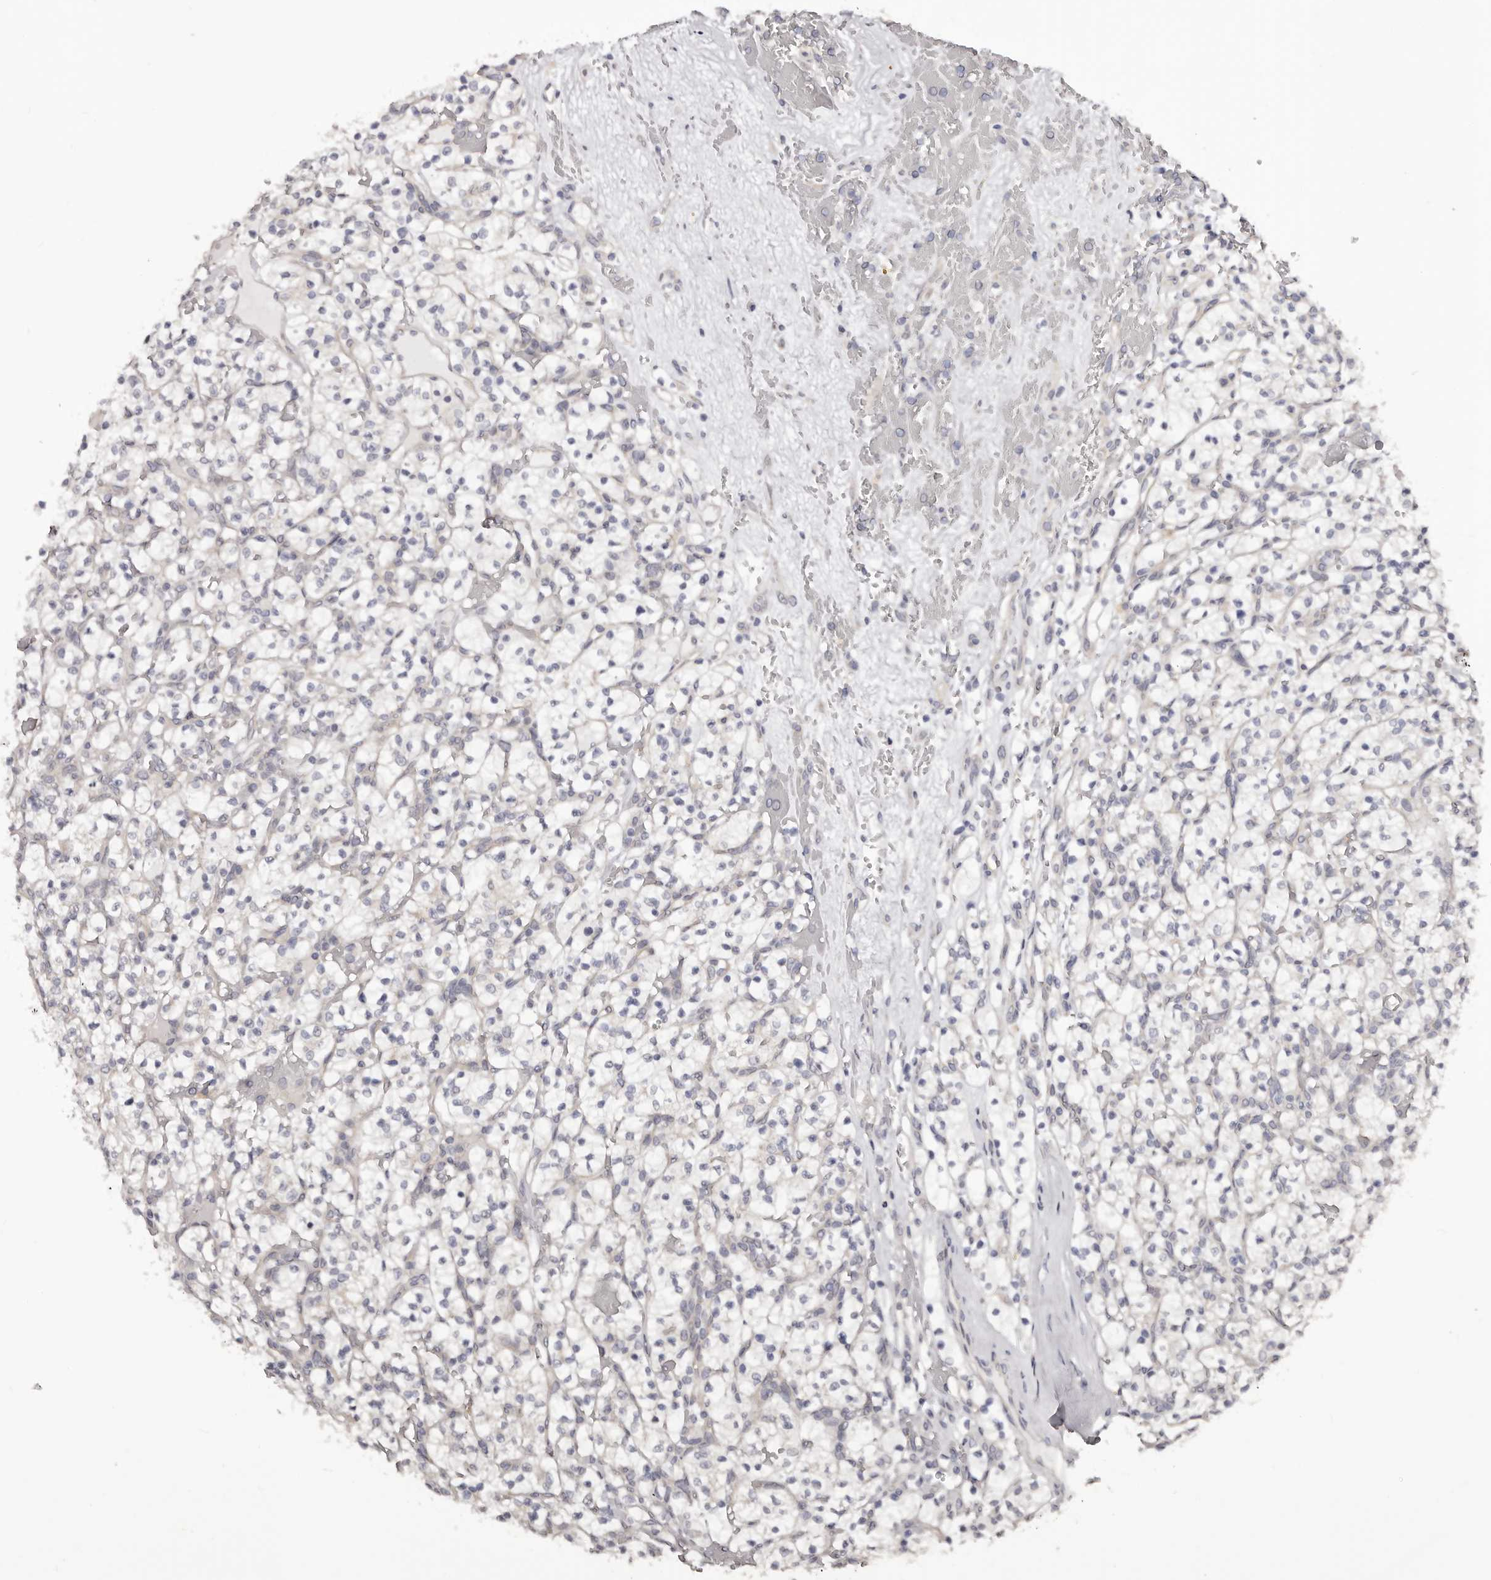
{"staining": {"intensity": "negative", "quantity": "none", "location": "none"}, "tissue": "renal cancer", "cell_type": "Tumor cells", "image_type": "cancer", "snomed": [{"axis": "morphology", "description": "Adenocarcinoma, NOS"}, {"axis": "topography", "description": "Kidney"}], "caption": "A high-resolution image shows immunohistochemistry (IHC) staining of renal adenocarcinoma, which exhibits no significant staining in tumor cells.", "gene": "NOL12", "patient": {"sex": "female", "age": 57}}